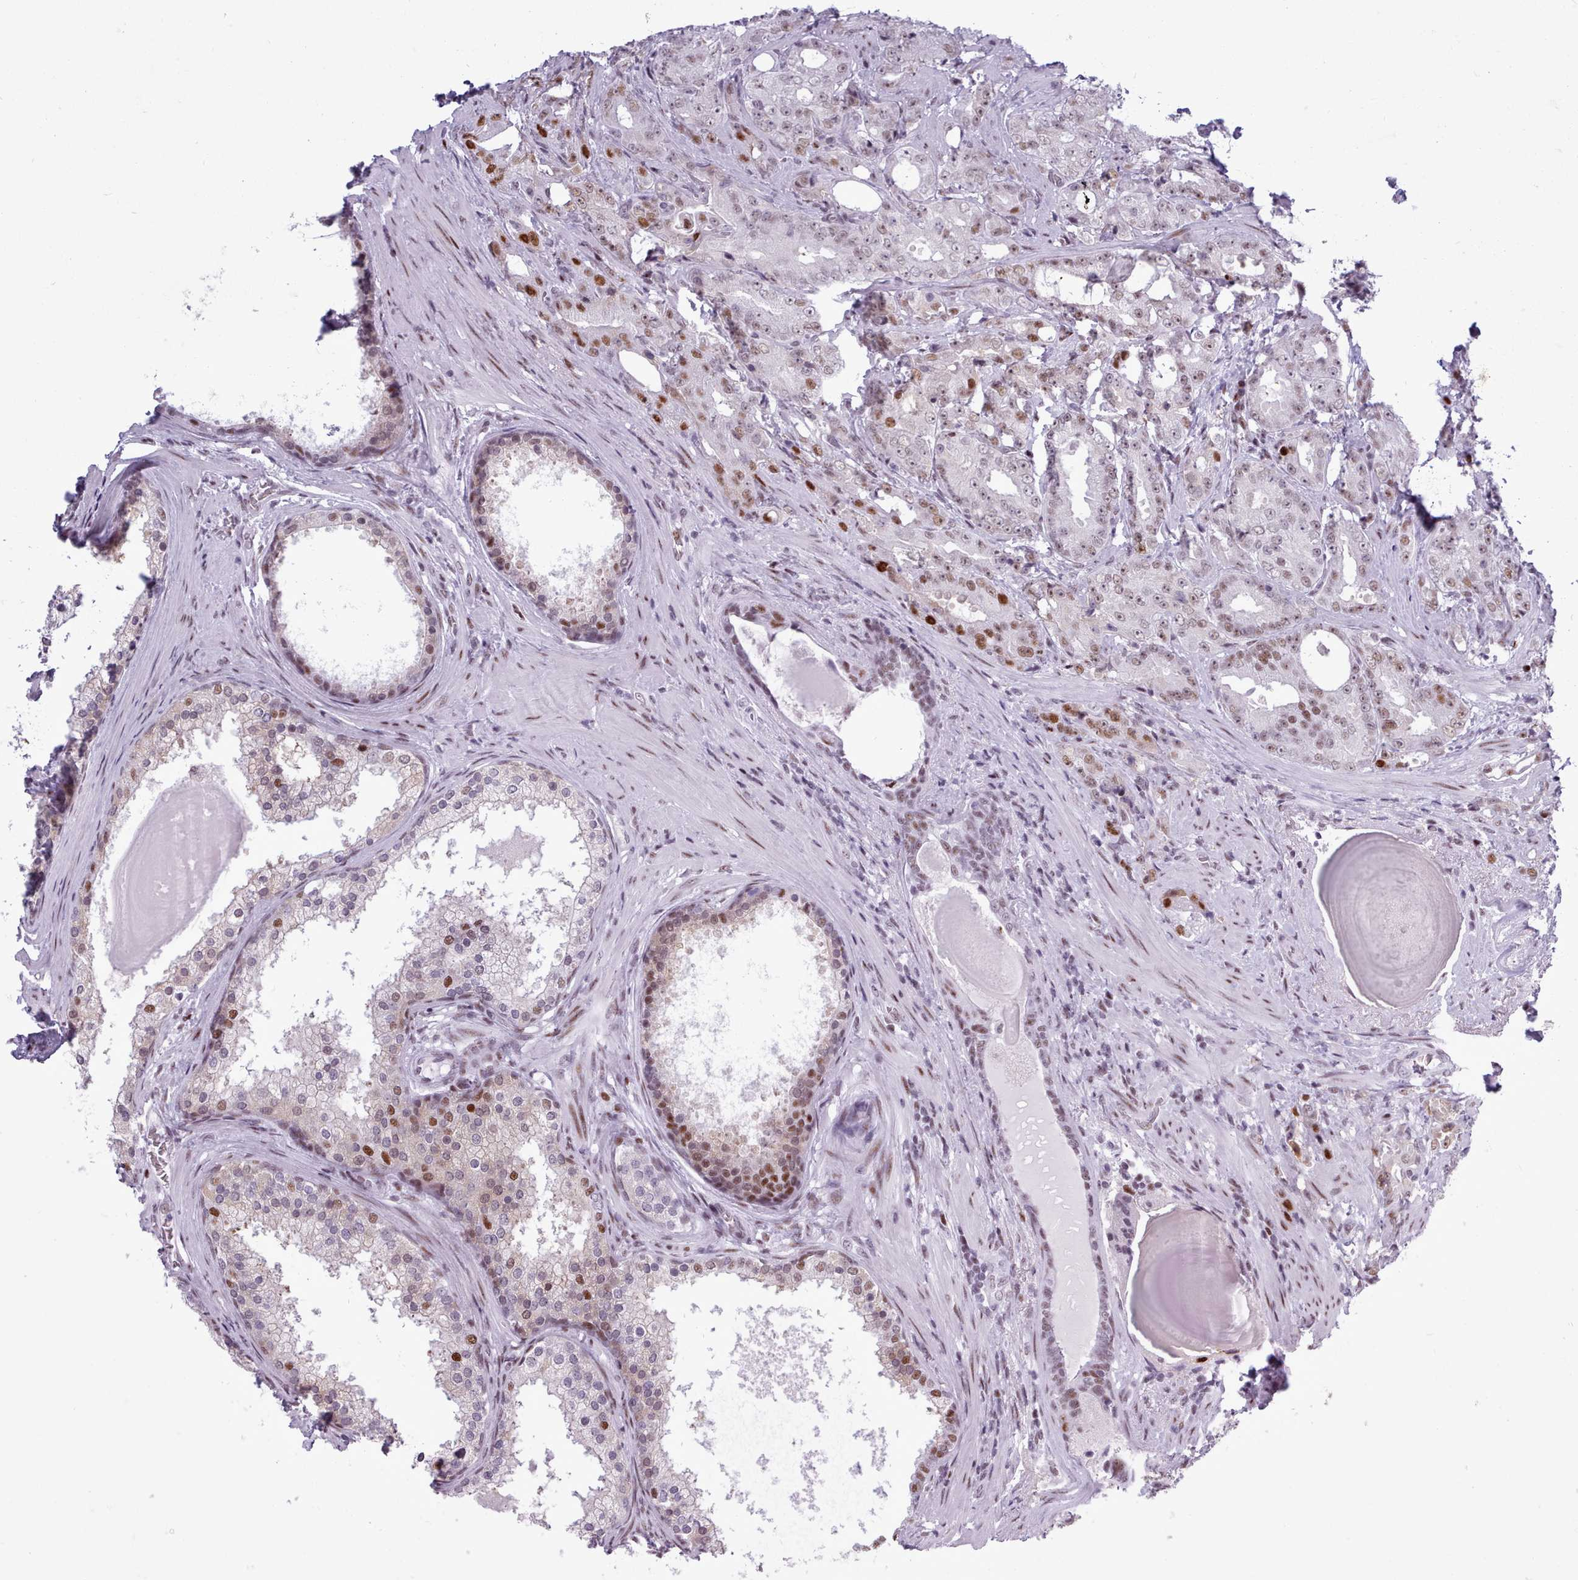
{"staining": {"intensity": "moderate", "quantity": ">75%", "location": "nuclear"}, "tissue": "prostate cancer", "cell_type": "Tumor cells", "image_type": "cancer", "snomed": [{"axis": "morphology", "description": "Adenocarcinoma, High grade"}, {"axis": "topography", "description": "Prostate"}], "caption": "Immunohistochemistry (DAB (3,3'-diaminobenzidine)) staining of human prostate high-grade adenocarcinoma shows moderate nuclear protein positivity in approximately >75% of tumor cells.", "gene": "SRSF4", "patient": {"sex": "male", "age": 69}}